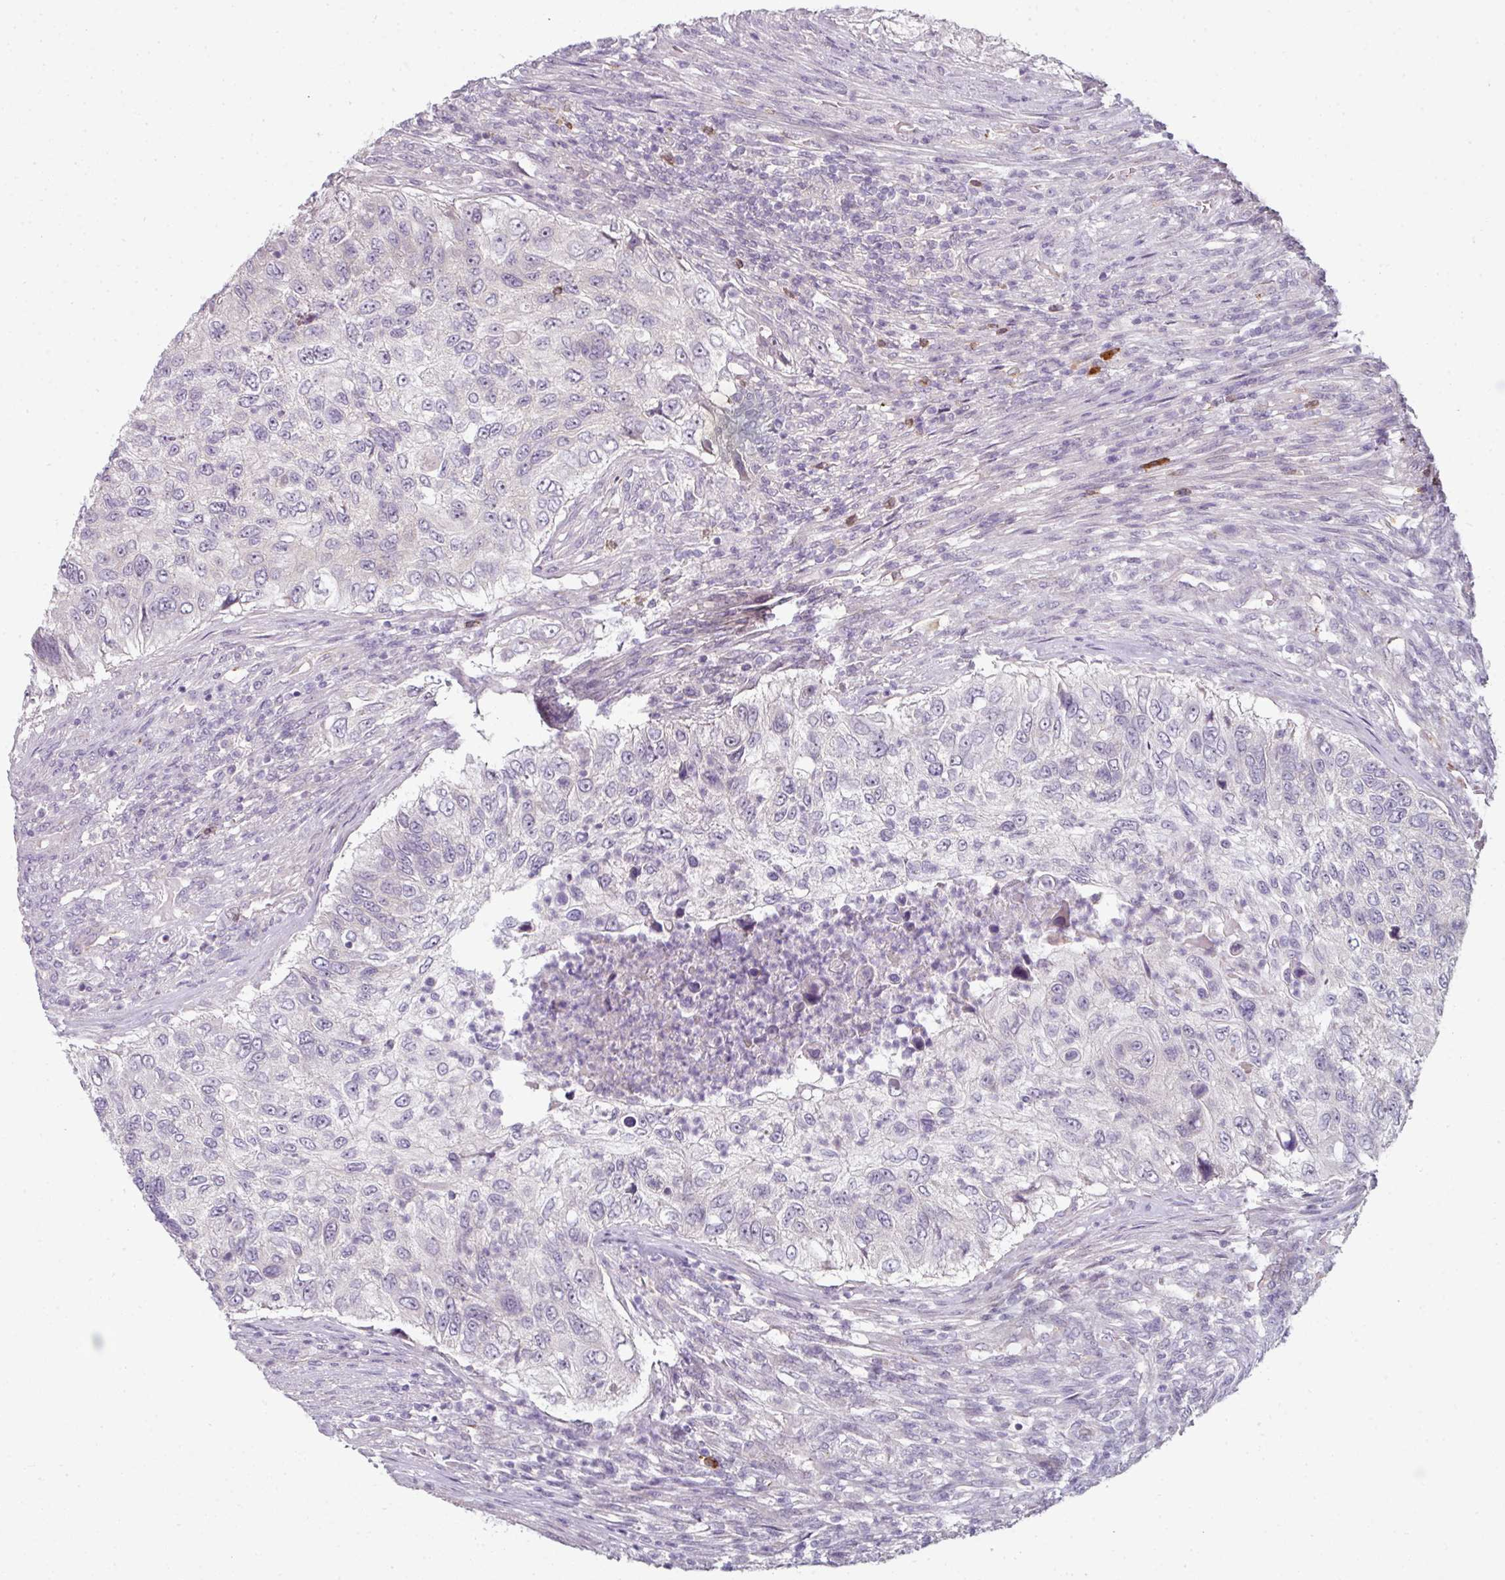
{"staining": {"intensity": "negative", "quantity": "none", "location": "none"}, "tissue": "urothelial cancer", "cell_type": "Tumor cells", "image_type": "cancer", "snomed": [{"axis": "morphology", "description": "Urothelial carcinoma, High grade"}, {"axis": "topography", "description": "Urinary bladder"}], "caption": "Immunohistochemistry (IHC) image of urothelial carcinoma (high-grade) stained for a protein (brown), which shows no expression in tumor cells.", "gene": "FHAD1", "patient": {"sex": "female", "age": 60}}